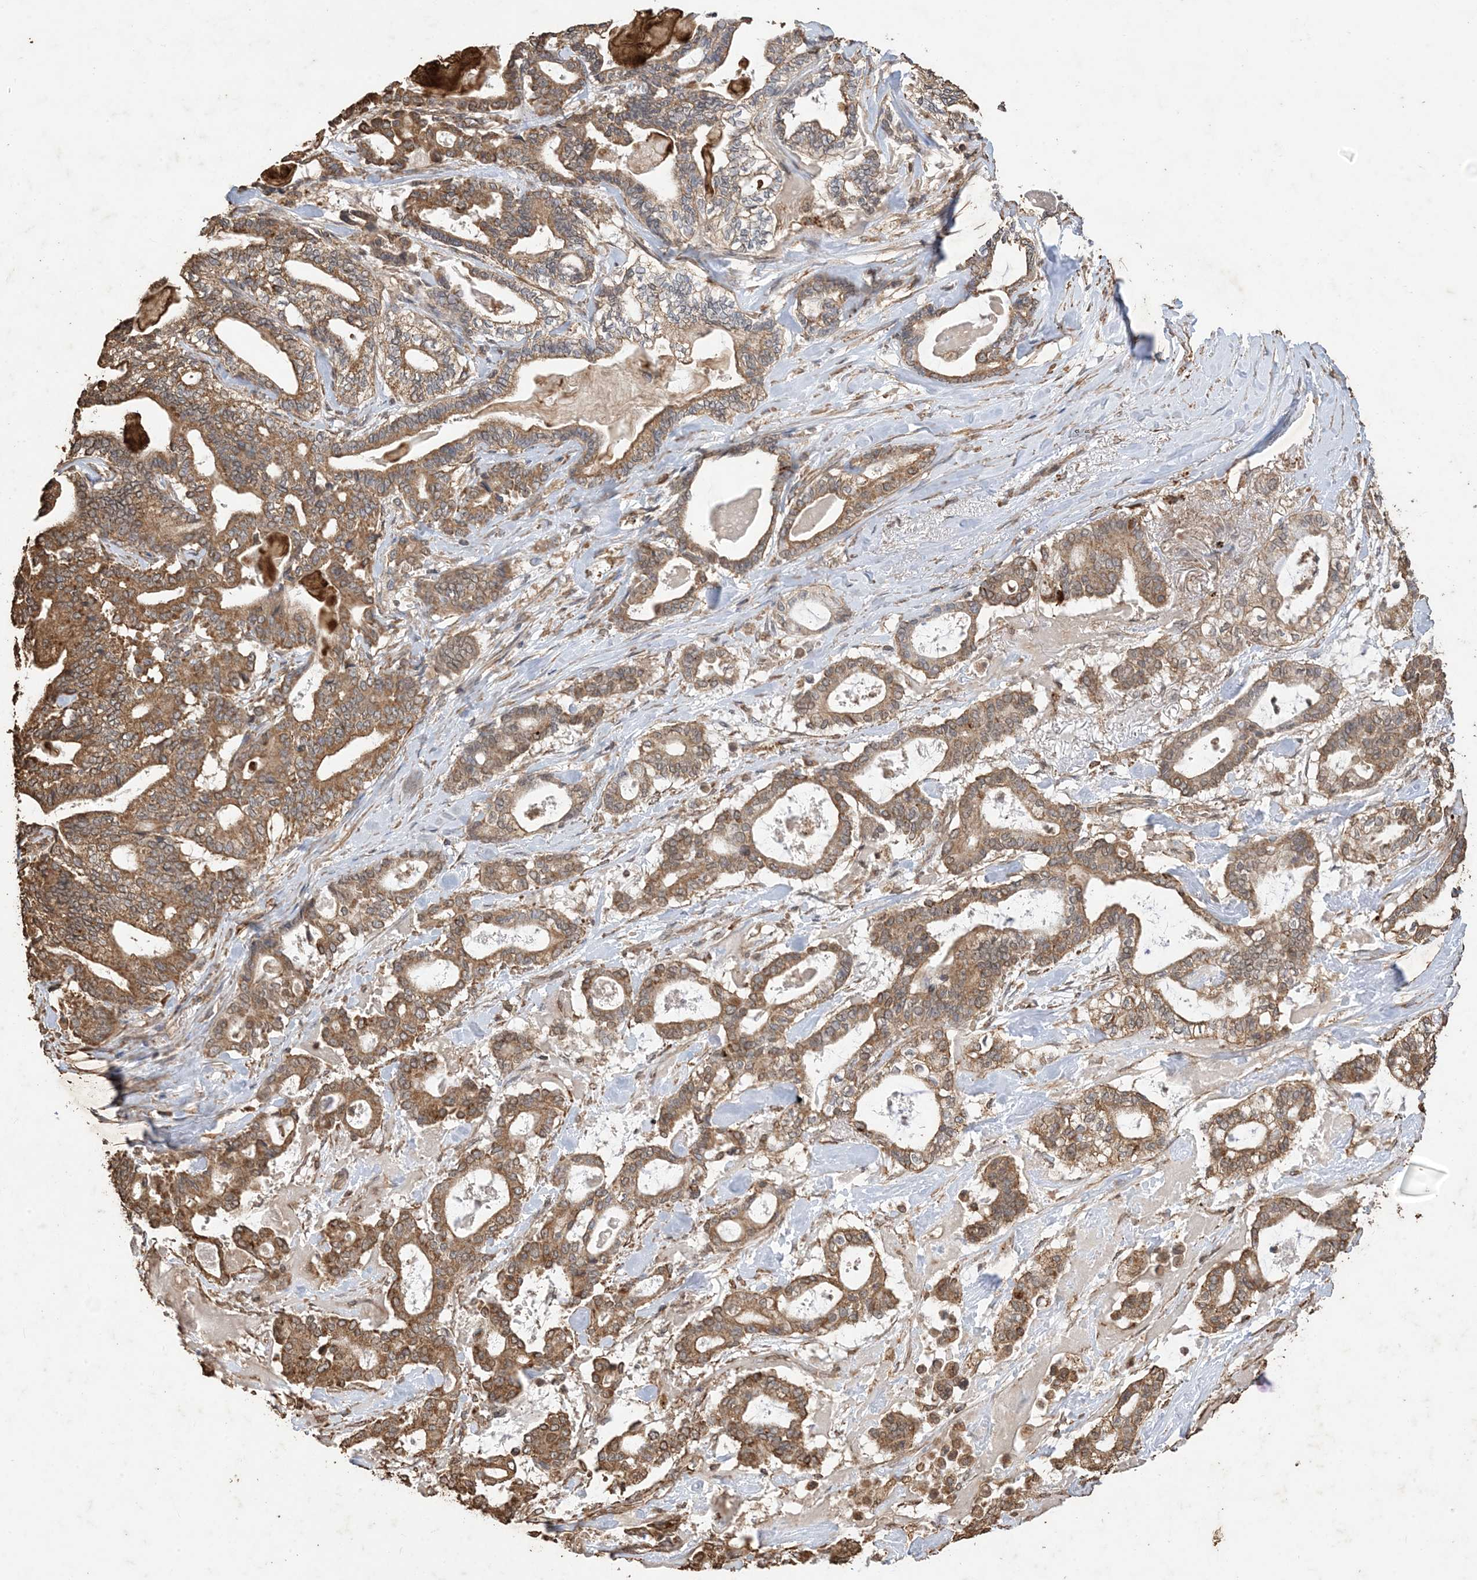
{"staining": {"intensity": "moderate", "quantity": ">75%", "location": "cytoplasmic/membranous"}, "tissue": "pancreatic cancer", "cell_type": "Tumor cells", "image_type": "cancer", "snomed": [{"axis": "morphology", "description": "Adenocarcinoma, NOS"}, {"axis": "topography", "description": "Pancreas"}], "caption": "A medium amount of moderate cytoplasmic/membranous staining is present in about >75% of tumor cells in adenocarcinoma (pancreatic) tissue. (Brightfield microscopy of DAB IHC at high magnification).", "gene": "HPS4", "patient": {"sex": "male", "age": 63}}